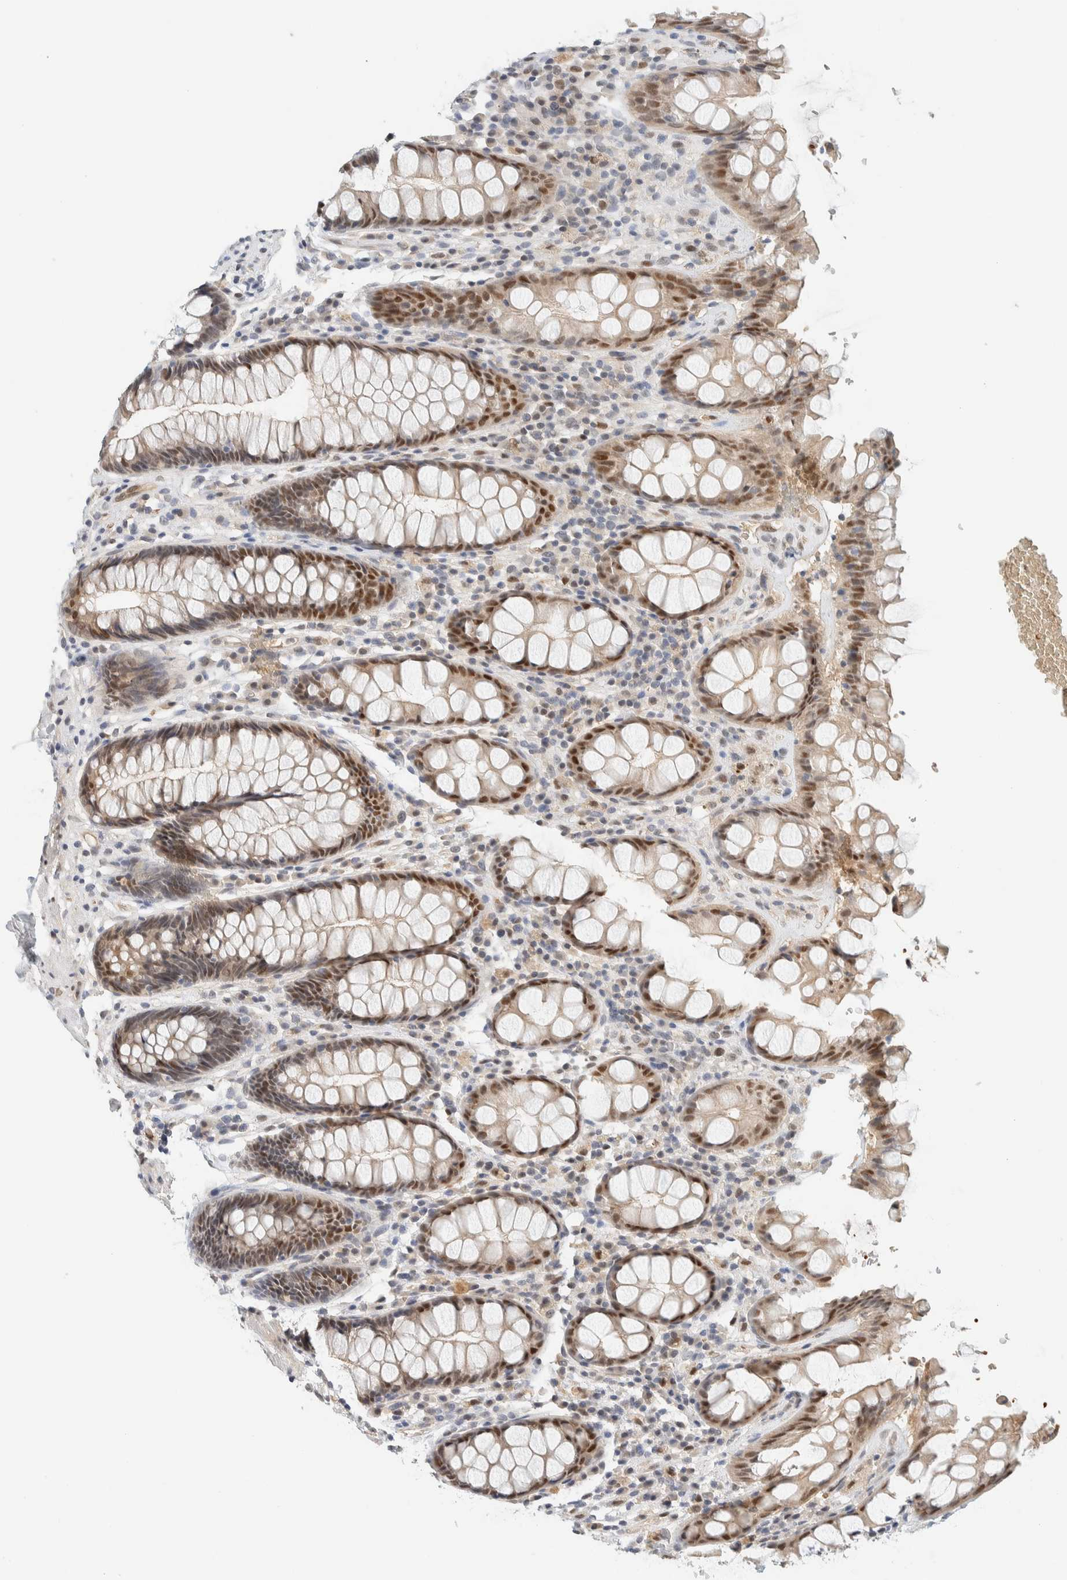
{"staining": {"intensity": "moderate", "quantity": ">75%", "location": "cytoplasmic/membranous,nuclear"}, "tissue": "rectum", "cell_type": "Glandular cells", "image_type": "normal", "snomed": [{"axis": "morphology", "description": "Normal tissue, NOS"}, {"axis": "topography", "description": "Rectum"}], "caption": "A histopathology image showing moderate cytoplasmic/membranous,nuclear staining in approximately >75% of glandular cells in normal rectum, as visualized by brown immunohistochemical staining.", "gene": "TSTD2", "patient": {"sex": "male", "age": 64}}